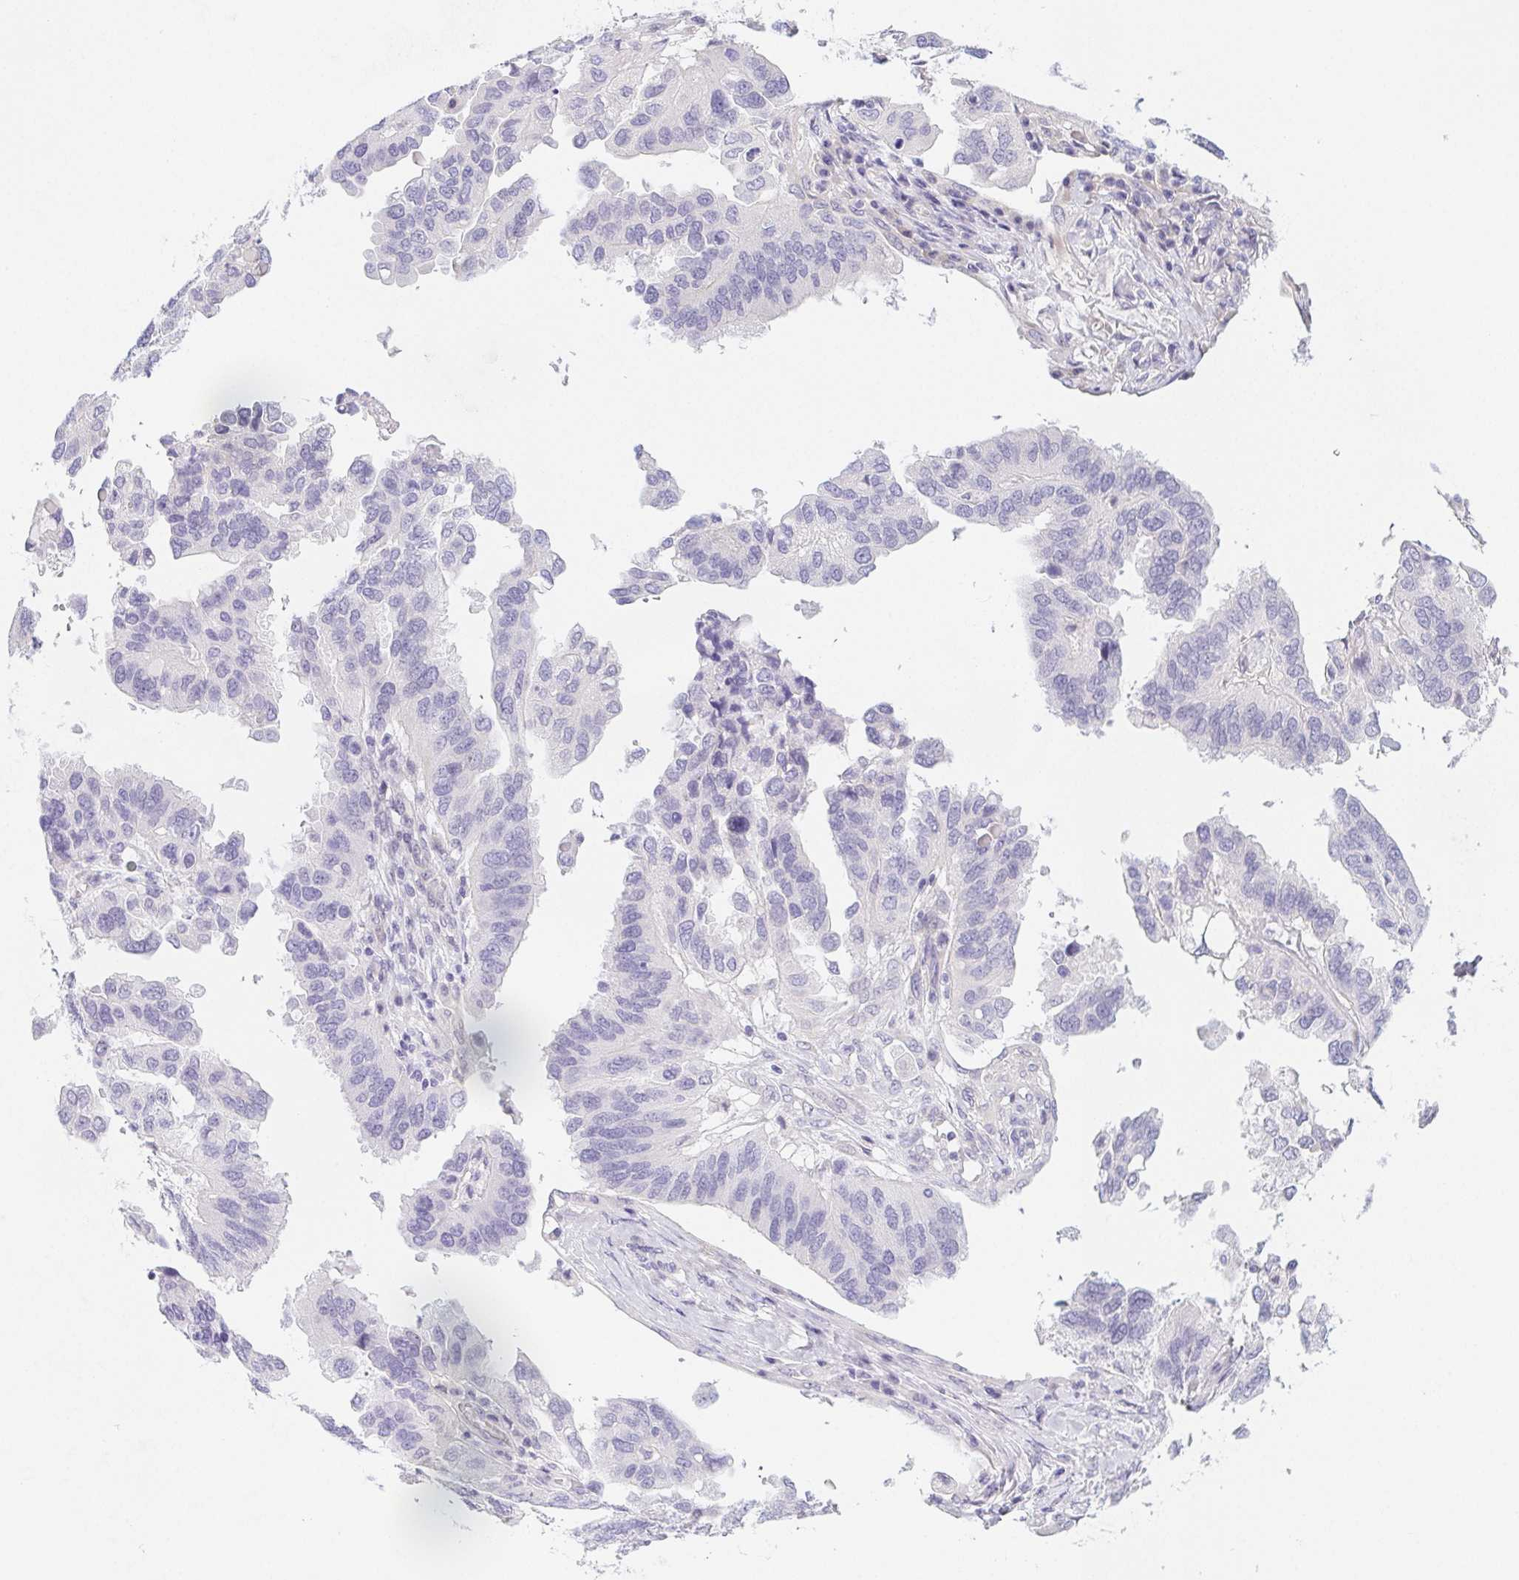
{"staining": {"intensity": "negative", "quantity": "none", "location": "none"}, "tissue": "ovarian cancer", "cell_type": "Tumor cells", "image_type": "cancer", "snomed": [{"axis": "morphology", "description": "Cystadenocarcinoma, serous, NOS"}, {"axis": "topography", "description": "Ovary"}], "caption": "High power microscopy photomicrograph of an immunohistochemistry (IHC) histopathology image of serous cystadenocarcinoma (ovarian), revealing no significant staining in tumor cells.", "gene": "ZBBX", "patient": {"sex": "female", "age": 79}}